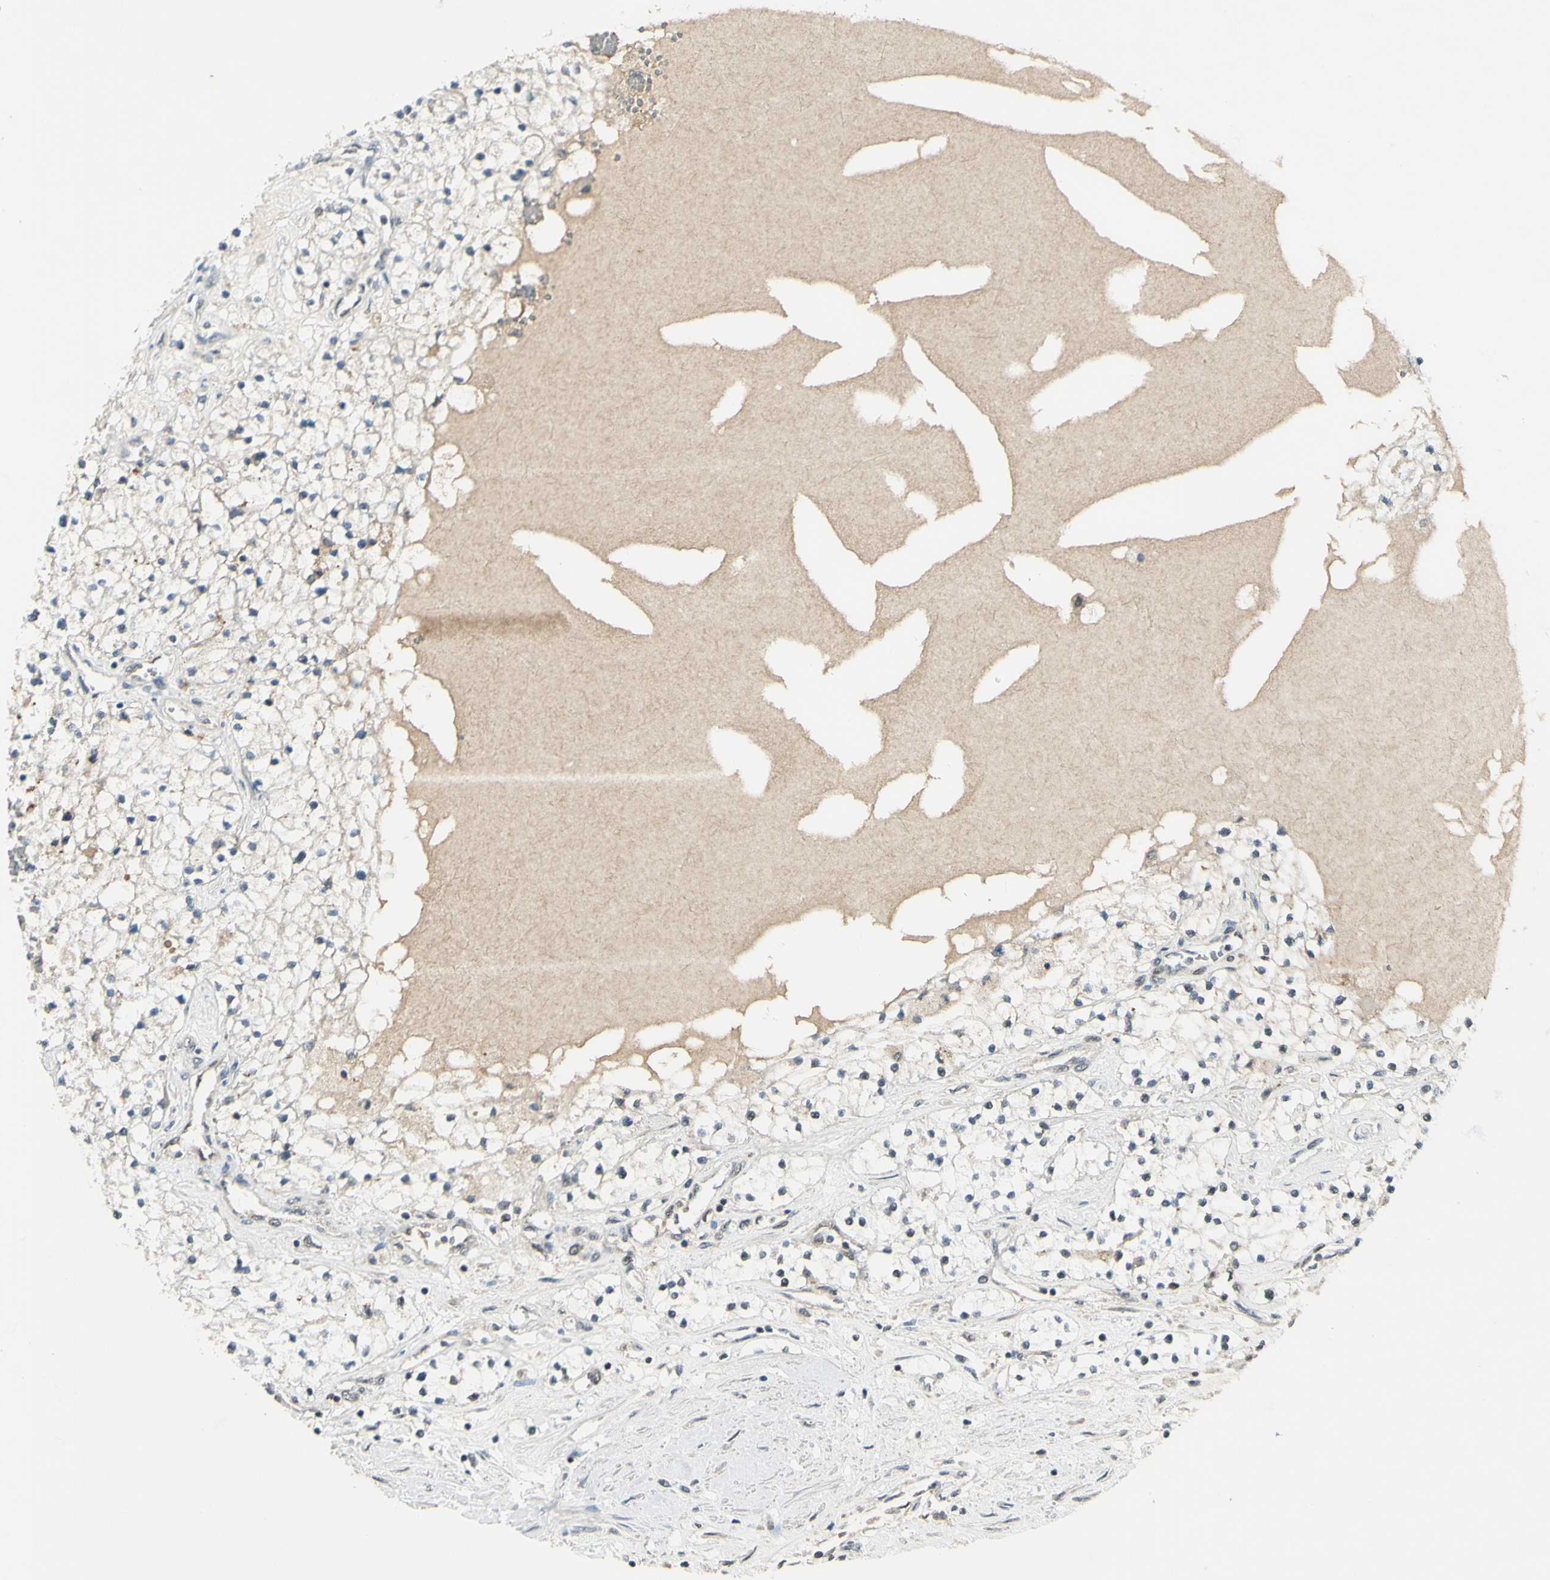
{"staining": {"intensity": "negative", "quantity": "none", "location": "none"}, "tissue": "renal cancer", "cell_type": "Tumor cells", "image_type": "cancer", "snomed": [{"axis": "morphology", "description": "Adenocarcinoma, NOS"}, {"axis": "topography", "description": "Kidney"}], "caption": "High magnification brightfield microscopy of adenocarcinoma (renal) stained with DAB (3,3'-diaminobenzidine) (brown) and counterstained with hematoxylin (blue): tumor cells show no significant positivity. (DAB immunohistochemistry, high magnification).", "gene": "PSMD5", "patient": {"sex": "male", "age": 68}}